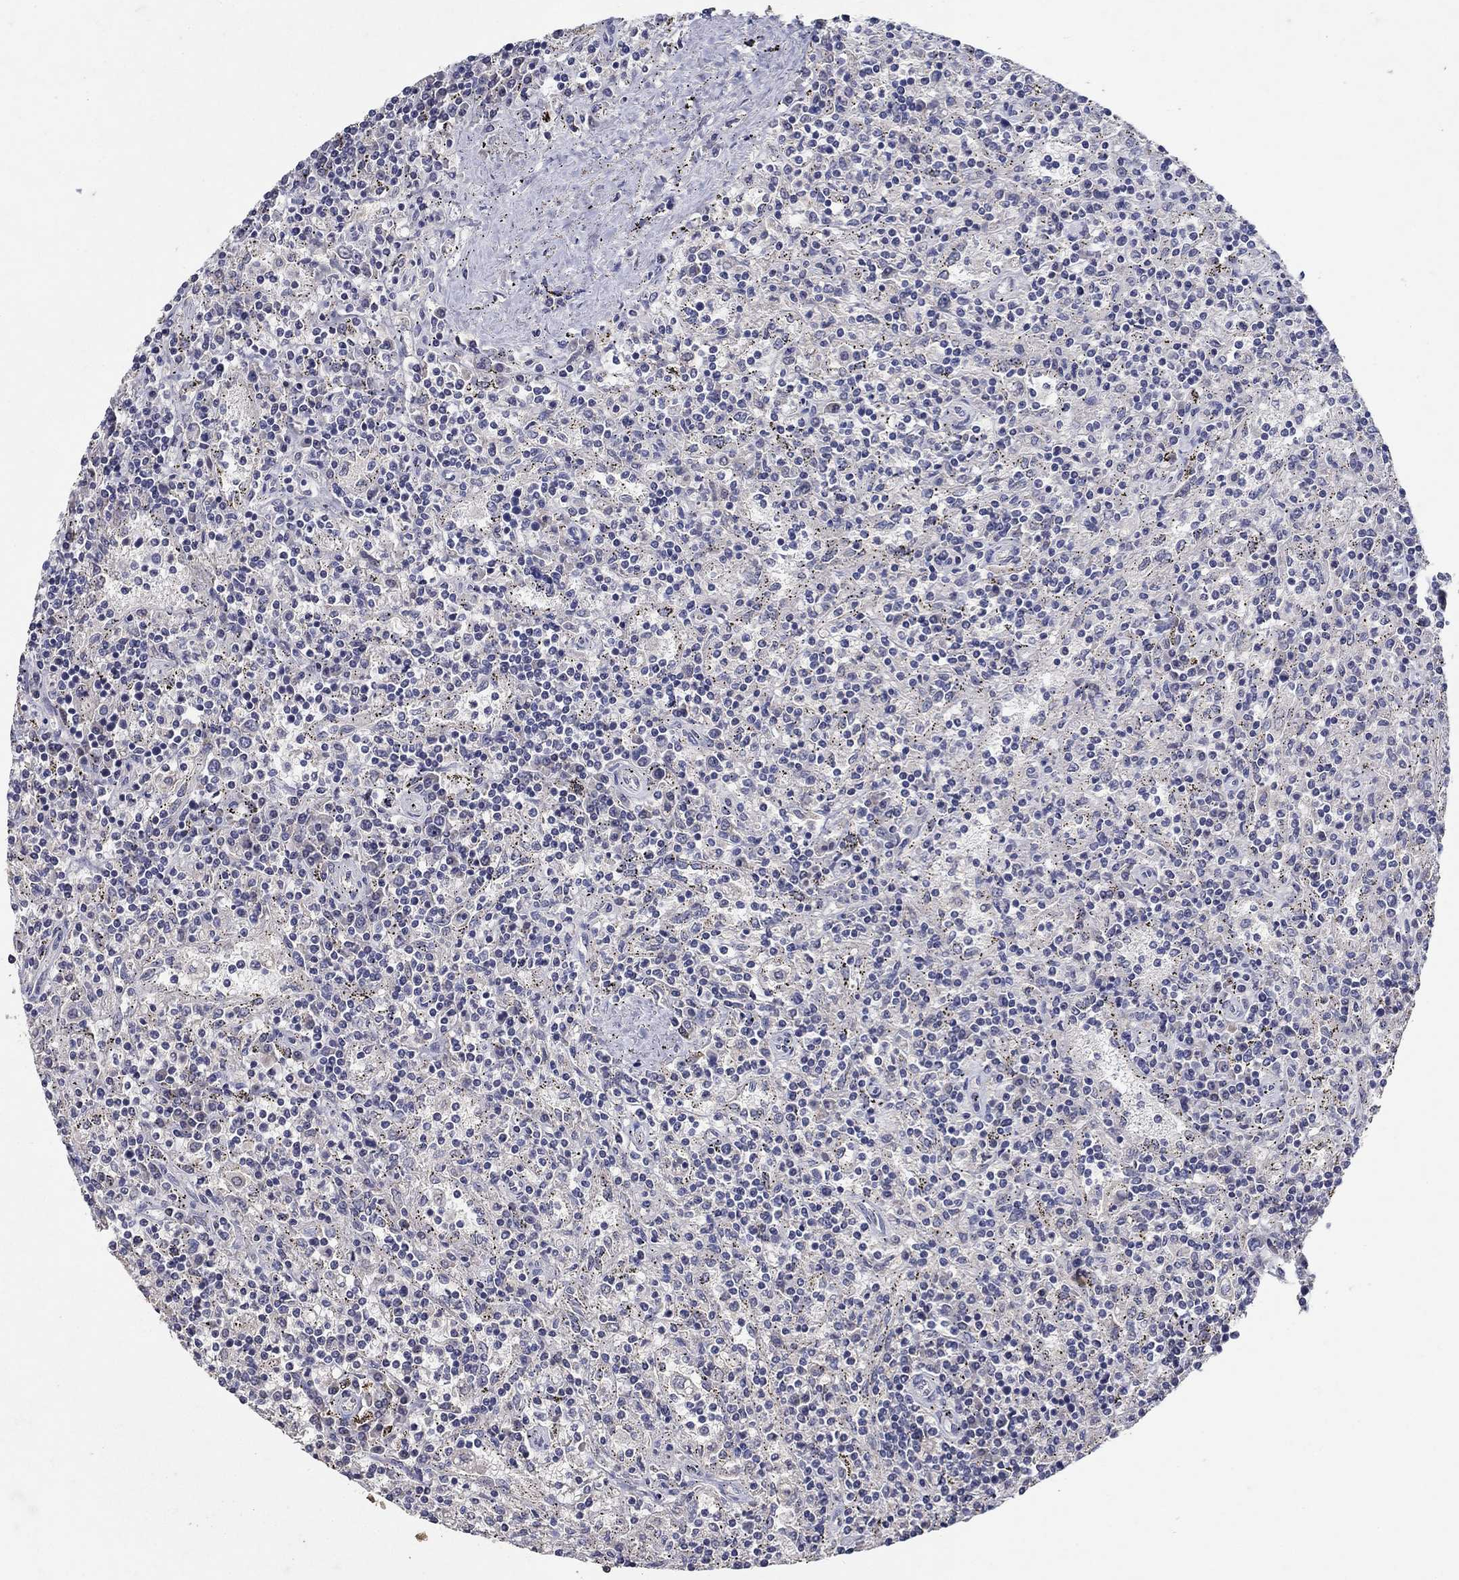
{"staining": {"intensity": "negative", "quantity": "none", "location": "none"}, "tissue": "lymphoma", "cell_type": "Tumor cells", "image_type": "cancer", "snomed": [{"axis": "morphology", "description": "Malignant lymphoma, non-Hodgkin's type, Low grade"}, {"axis": "topography", "description": "Spleen"}], "caption": "Image shows no protein expression in tumor cells of lymphoma tissue.", "gene": "PROZ", "patient": {"sex": "male", "age": 62}}